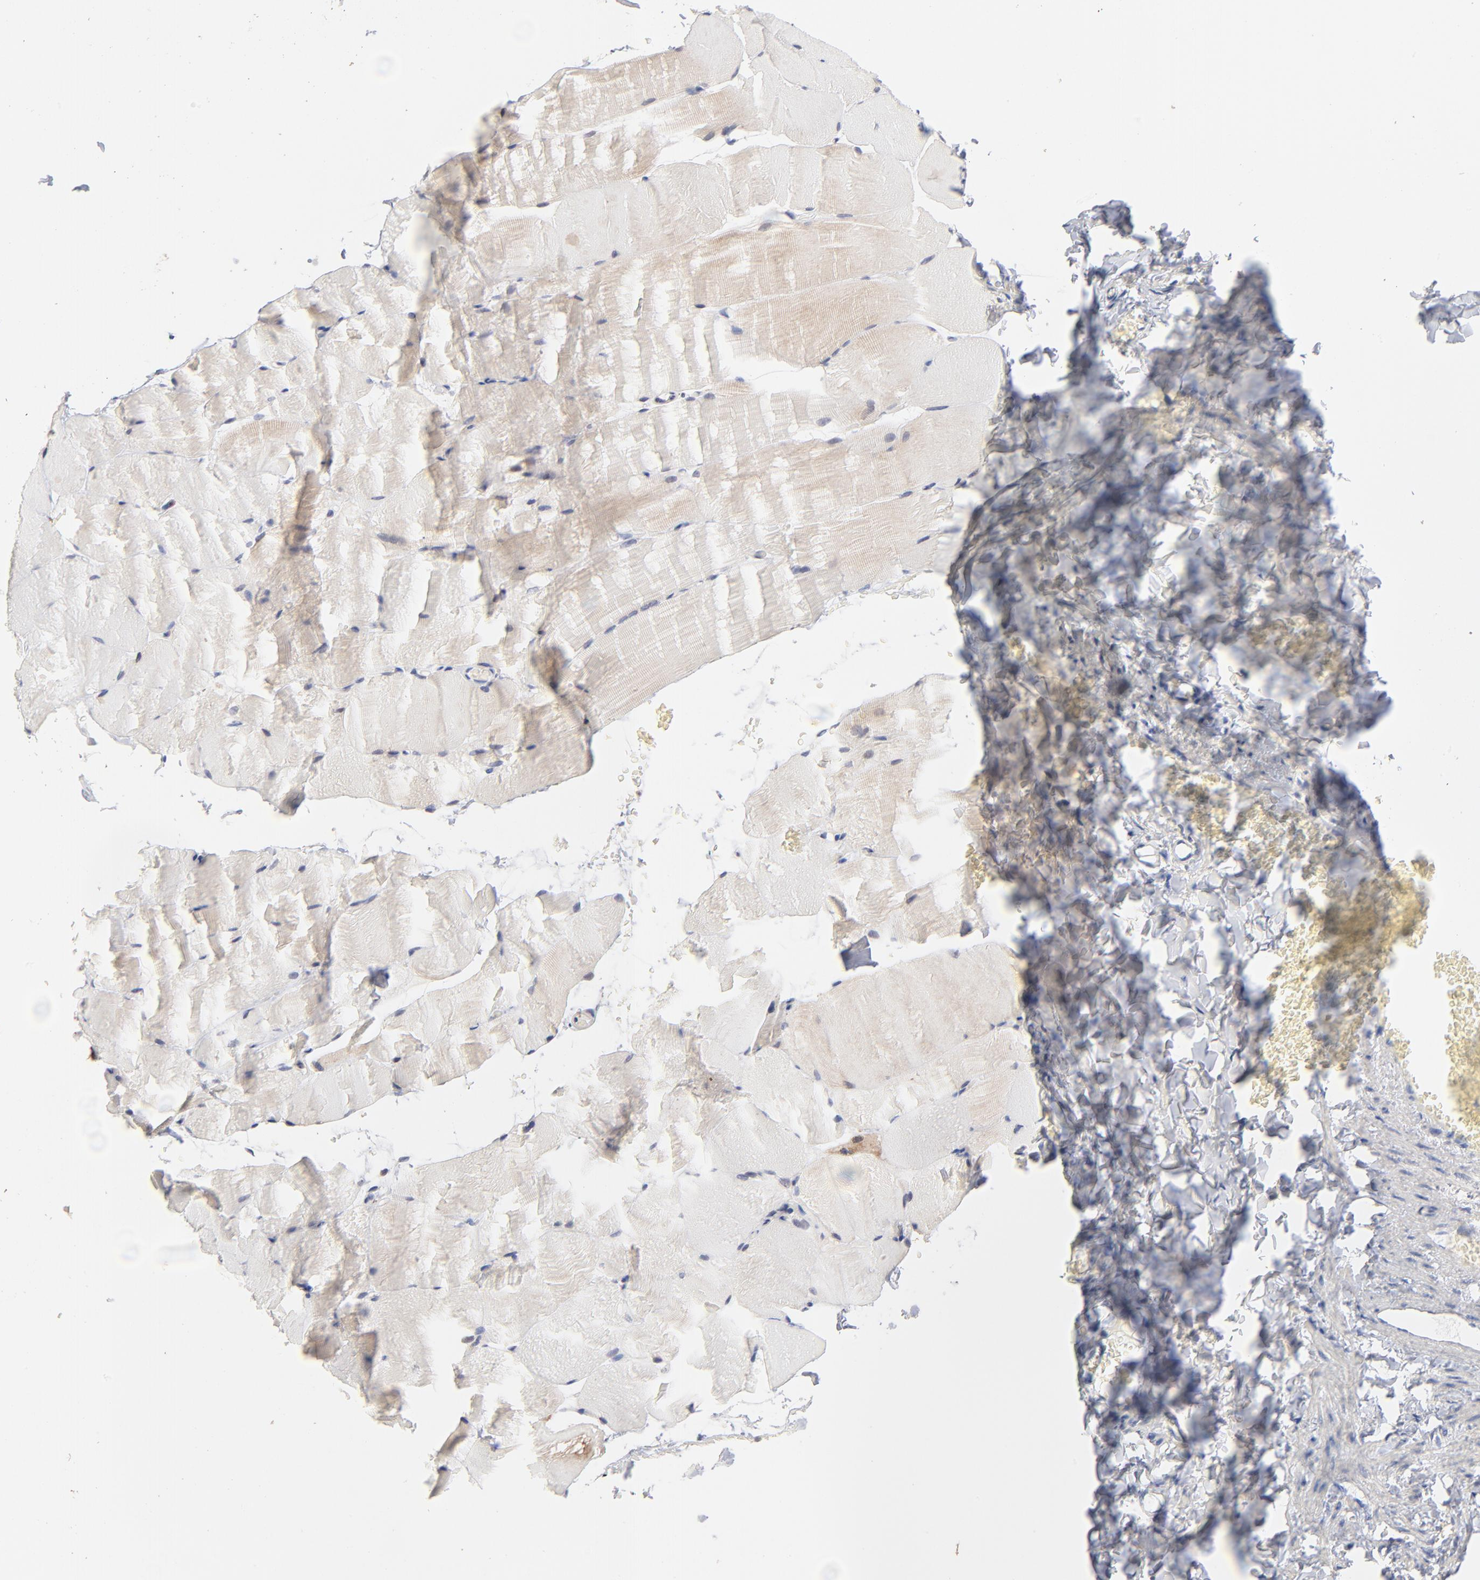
{"staining": {"intensity": "negative", "quantity": "none", "location": "none"}, "tissue": "skeletal muscle", "cell_type": "Myocytes", "image_type": "normal", "snomed": [{"axis": "morphology", "description": "Normal tissue, NOS"}, {"axis": "topography", "description": "Skeletal muscle"}, {"axis": "topography", "description": "Parathyroid gland"}], "caption": "DAB immunohistochemical staining of benign skeletal muscle demonstrates no significant staining in myocytes.", "gene": "IVNS1ABP", "patient": {"sex": "female", "age": 37}}